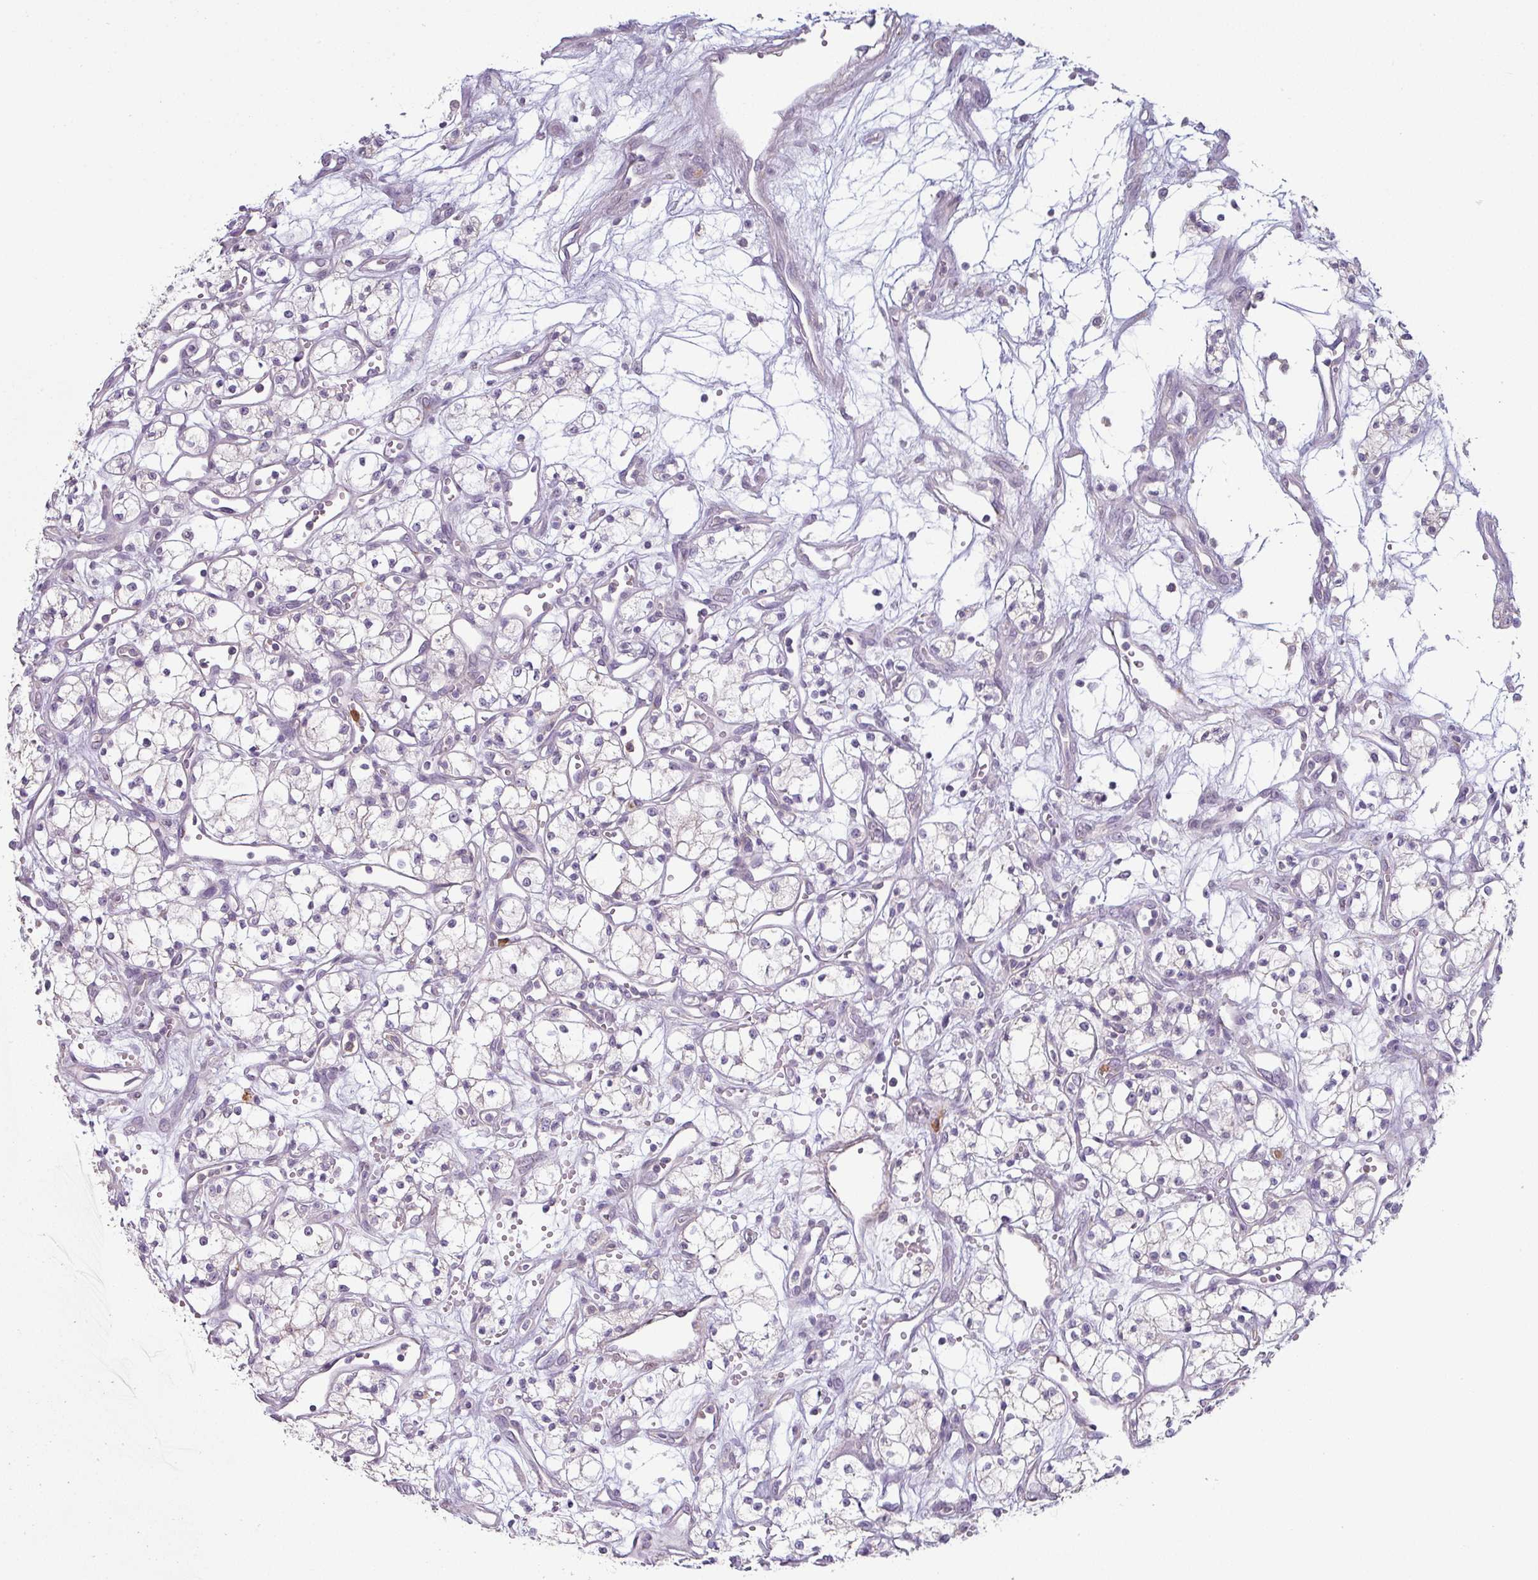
{"staining": {"intensity": "negative", "quantity": "none", "location": "none"}, "tissue": "renal cancer", "cell_type": "Tumor cells", "image_type": "cancer", "snomed": [{"axis": "morphology", "description": "Adenocarcinoma, NOS"}, {"axis": "topography", "description": "Kidney"}], "caption": "Renal adenocarcinoma was stained to show a protein in brown. There is no significant expression in tumor cells.", "gene": "MAGEC3", "patient": {"sex": "male", "age": 59}}